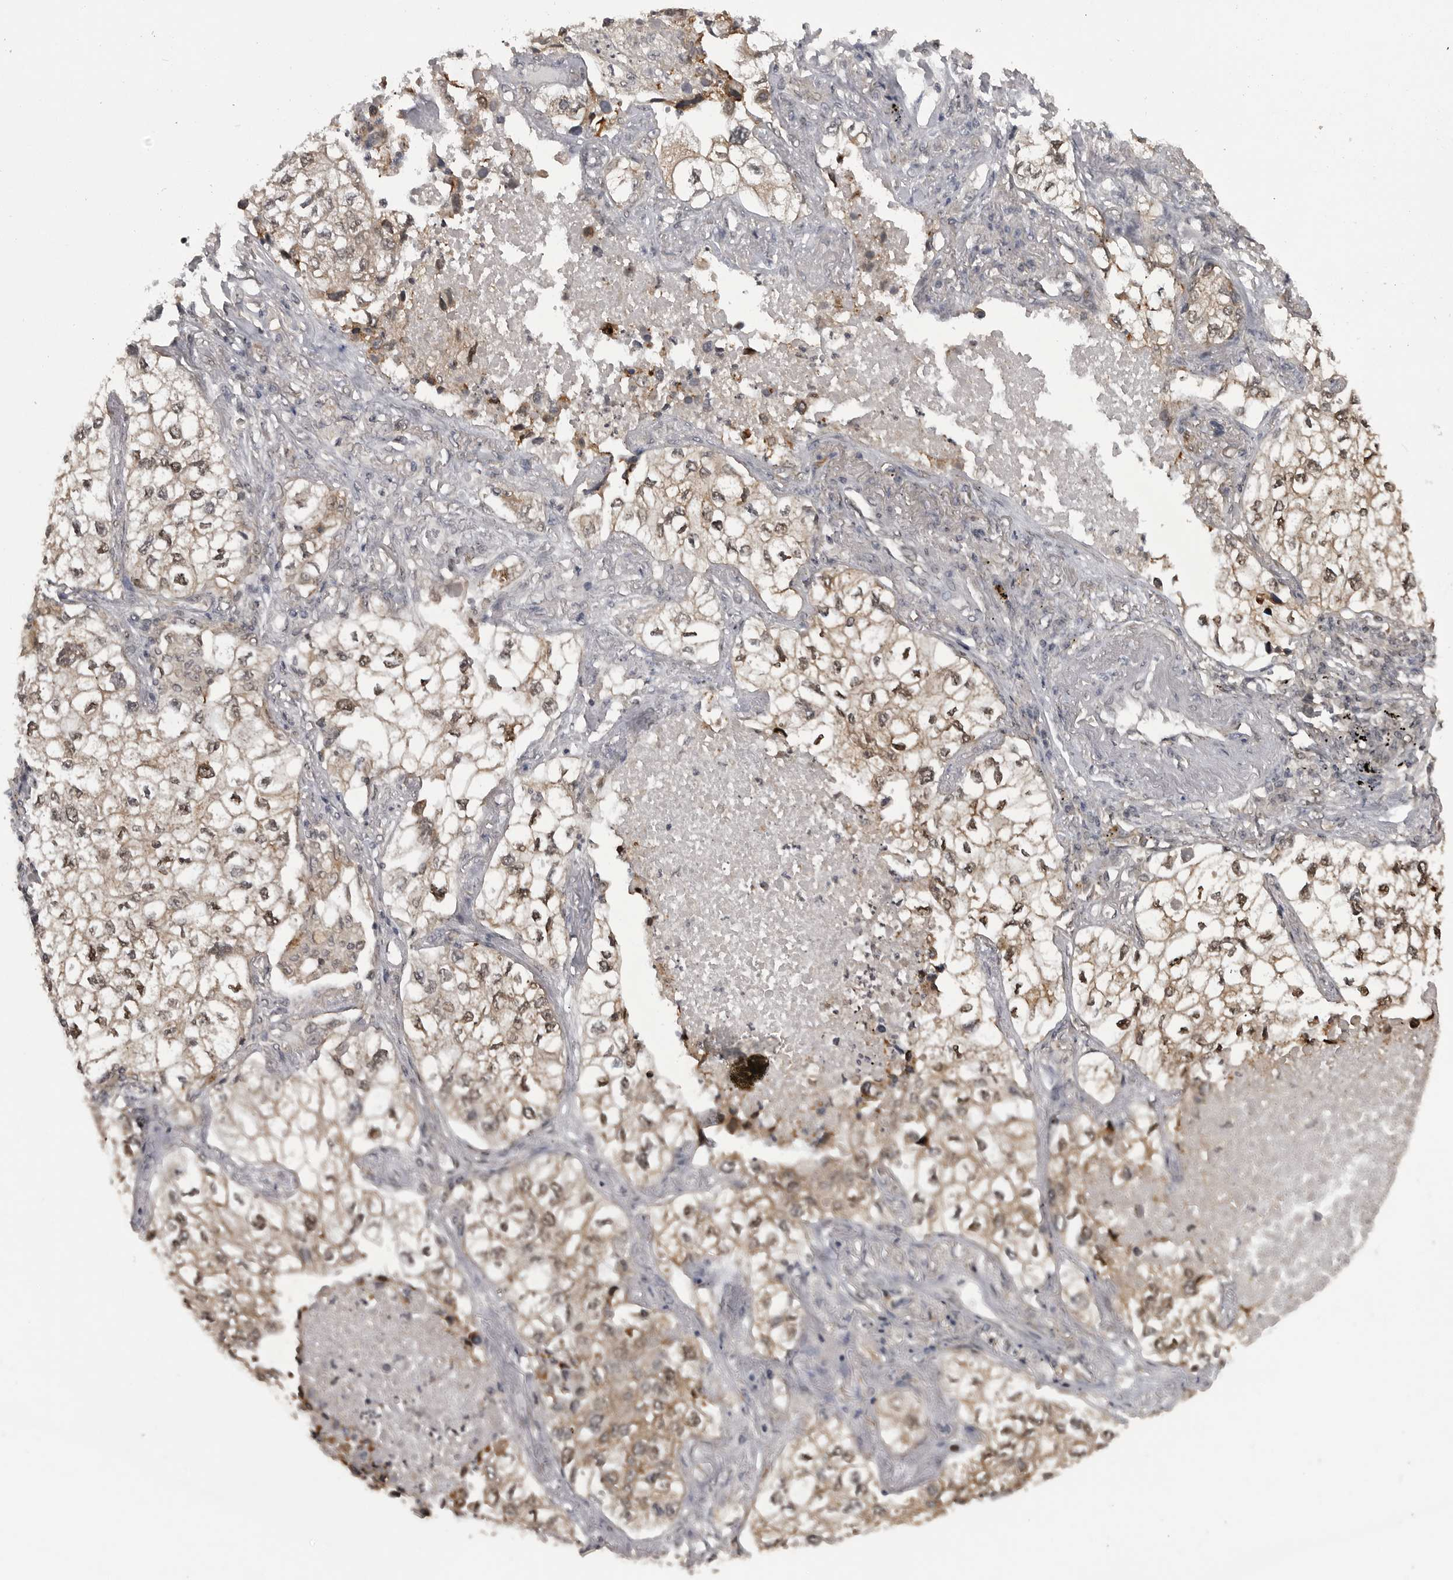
{"staining": {"intensity": "weak", "quantity": ">75%", "location": "nuclear"}, "tissue": "lung cancer", "cell_type": "Tumor cells", "image_type": "cancer", "snomed": [{"axis": "morphology", "description": "Adenocarcinoma, NOS"}, {"axis": "topography", "description": "Lung"}], "caption": "Weak nuclear expression for a protein is identified in approximately >75% of tumor cells of lung cancer using immunohistochemistry.", "gene": "C8orf58", "patient": {"sex": "male", "age": 63}}